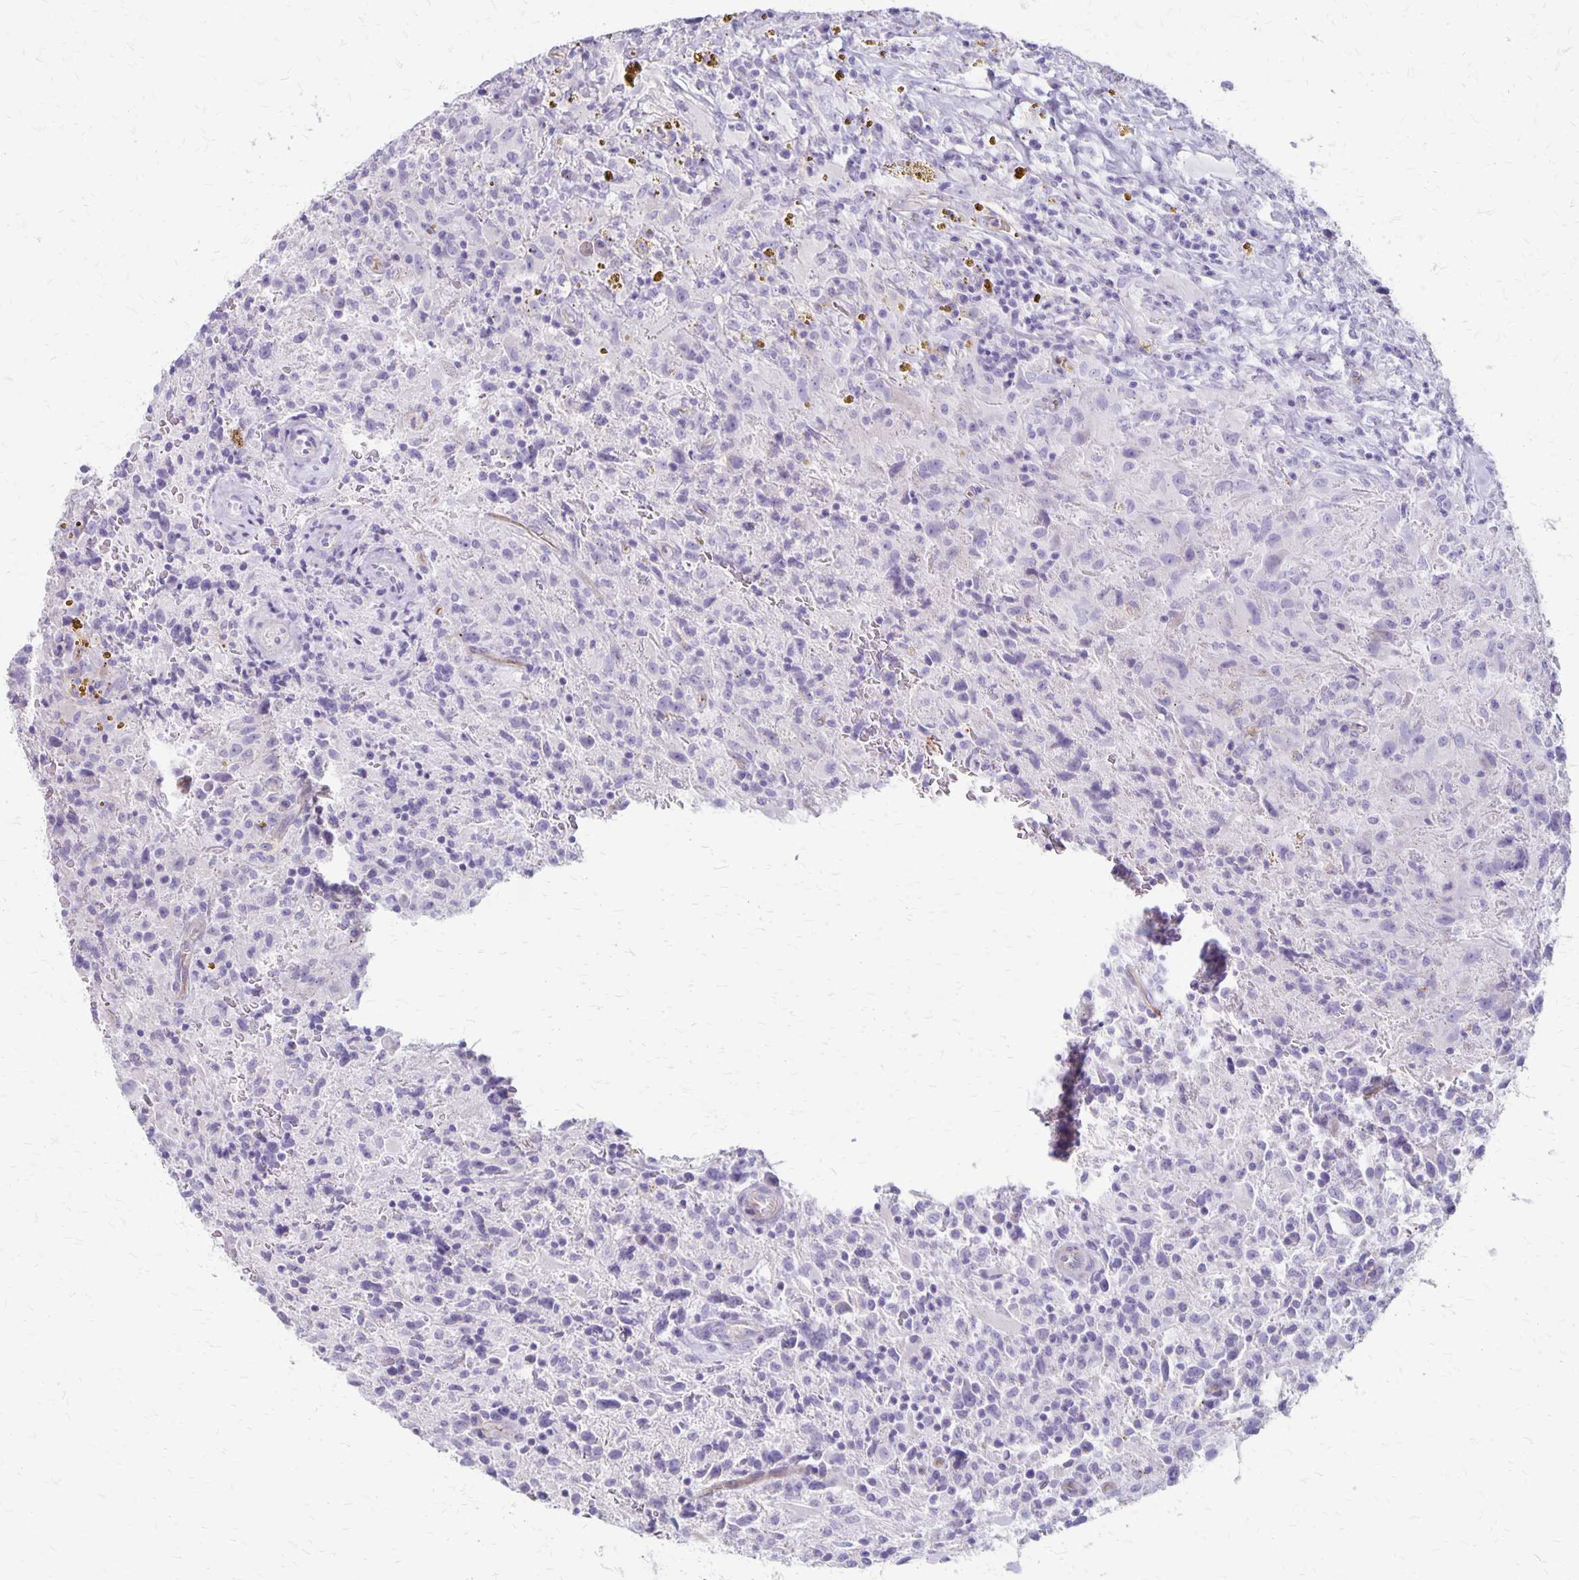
{"staining": {"intensity": "negative", "quantity": "none", "location": "none"}, "tissue": "glioma", "cell_type": "Tumor cells", "image_type": "cancer", "snomed": [{"axis": "morphology", "description": "Glioma, malignant, High grade"}, {"axis": "topography", "description": "Brain"}], "caption": "The photomicrograph demonstrates no staining of tumor cells in malignant high-grade glioma.", "gene": "HOMER1", "patient": {"sex": "male", "age": 68}}